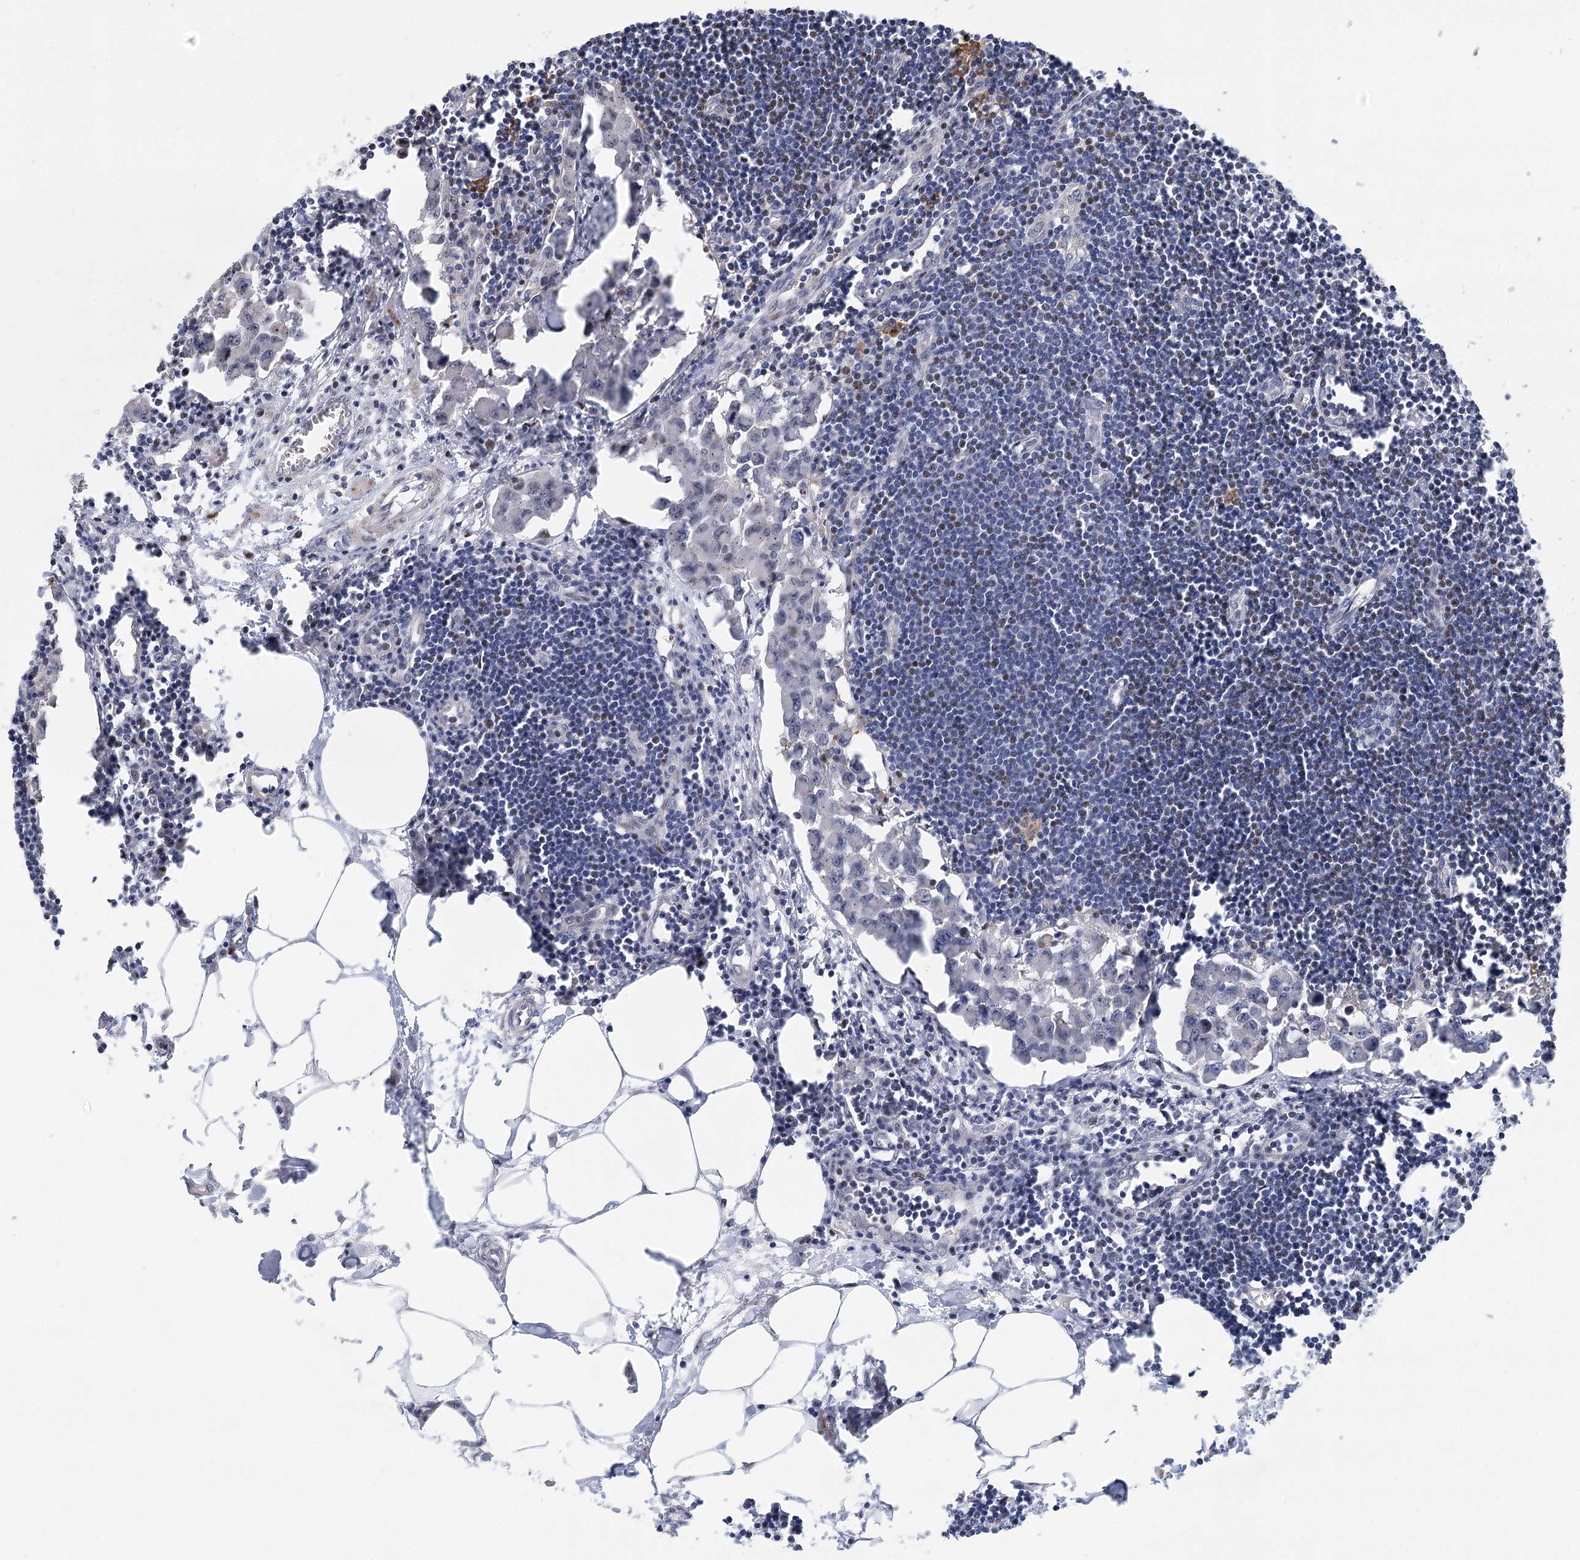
{"staining": {"intensity": "negative", "quantity": "none", "location": "none"}, "tissue": "lymph node", "cell_type": "Germinal center cells", "image_type": "normal", "snomed": [{"axis": "morphology", "description": "Normal tissue, NOS"}, {"axis": "morphology", "description": "Malignant melanoma, Metastatic site"}, {"axis": "topography", "description": "Lymph node"}], "caption": "DAB immunohistochemical staining of benign human lymph node exhibits no significant staining in germinal center cells. Brightfield microscopy of IHC stained with DAB (brown) and hematoxylin (blue), captured at high magnification.", "gene": "CAMTA1", "patient": {"sex": "male", "age": 41}}